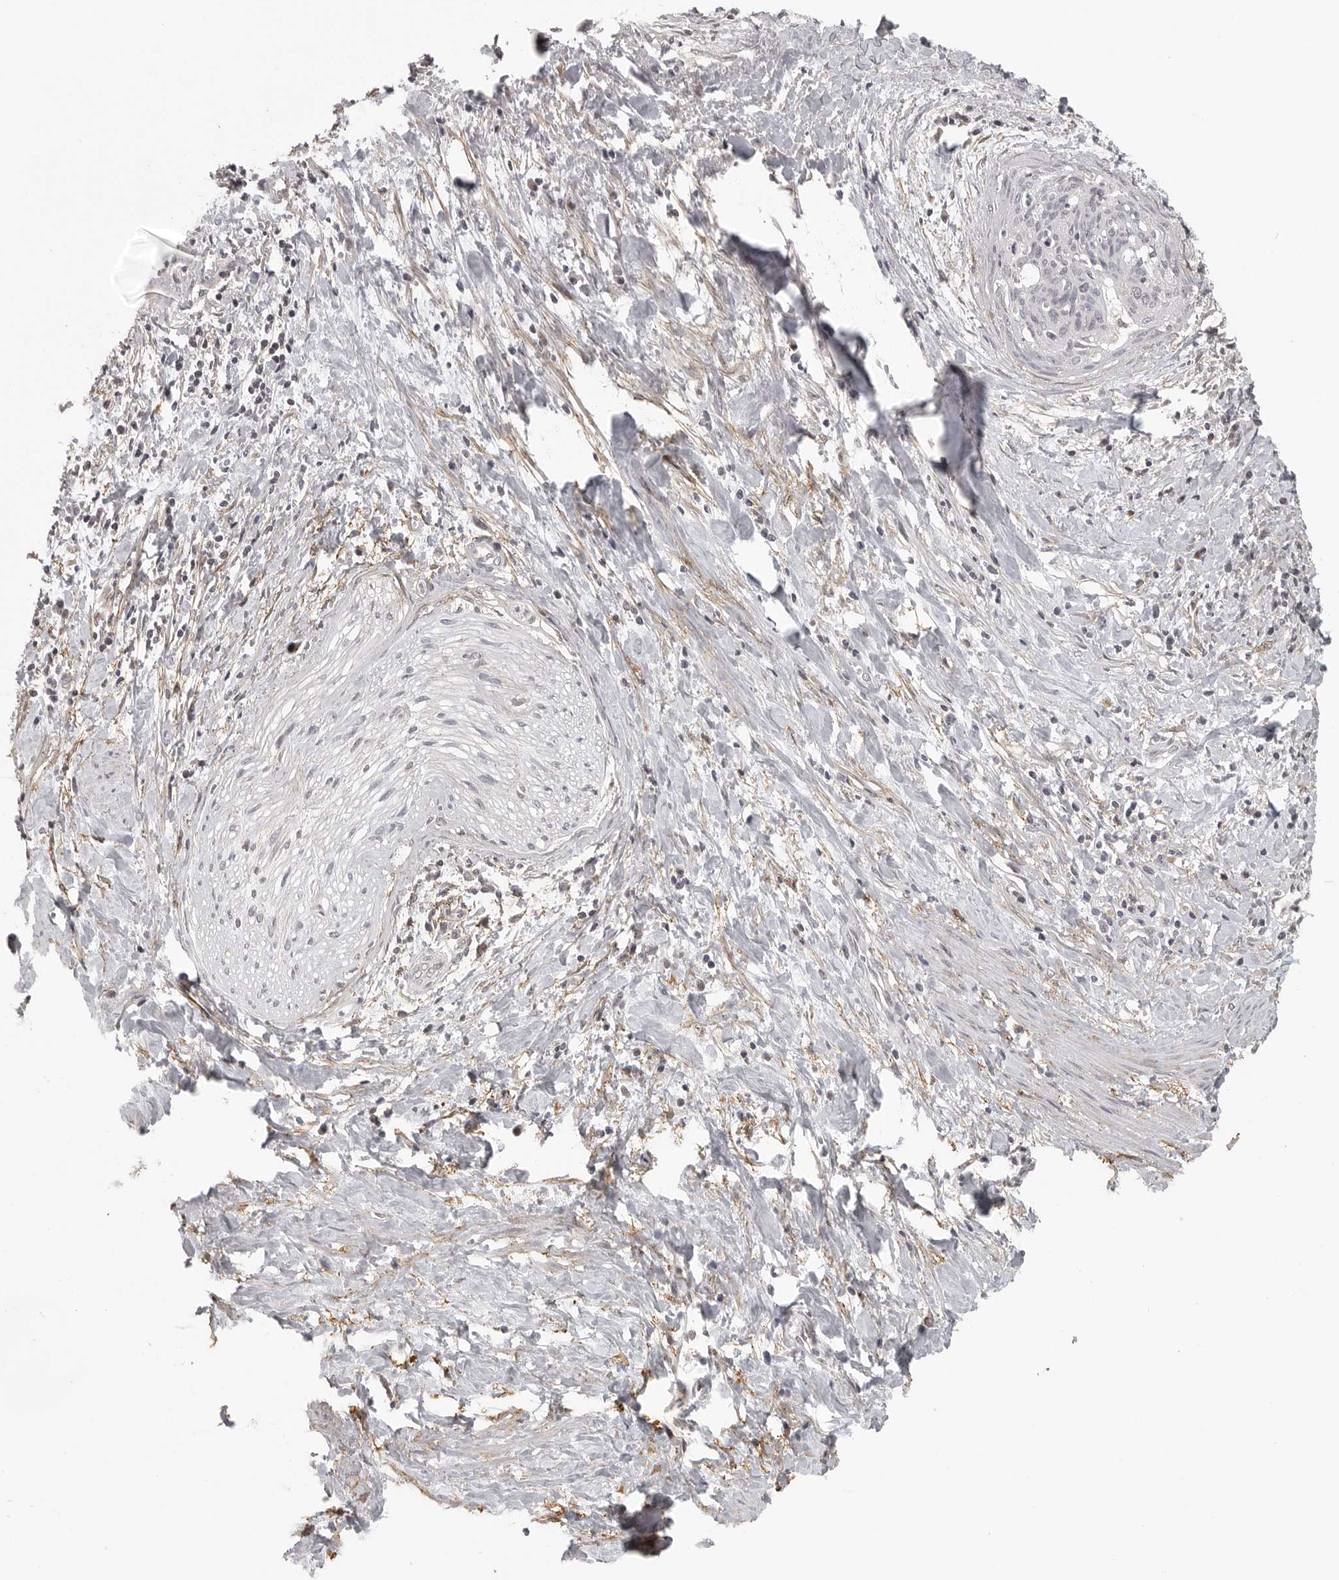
{"staining": {"intensity": "negative", "quantity": "none", "location": "none"}, "tissue": "cervical cancer", "cell_type": "Tumor cells", "image_type": "cancer", "snomed": [{"axis": "morphology", "description": "Squamous cell carcinoma, NOS"}, {"axis": "topography", "description": "Cervix"}], "caption": "DAB (3,3'-diaminobenzidine) immunohistochemical staining of human cervical cancer shows no significant expression in tumor cells.", "gene": "UROD", "patient": {"sex": "female", "age": 55}}